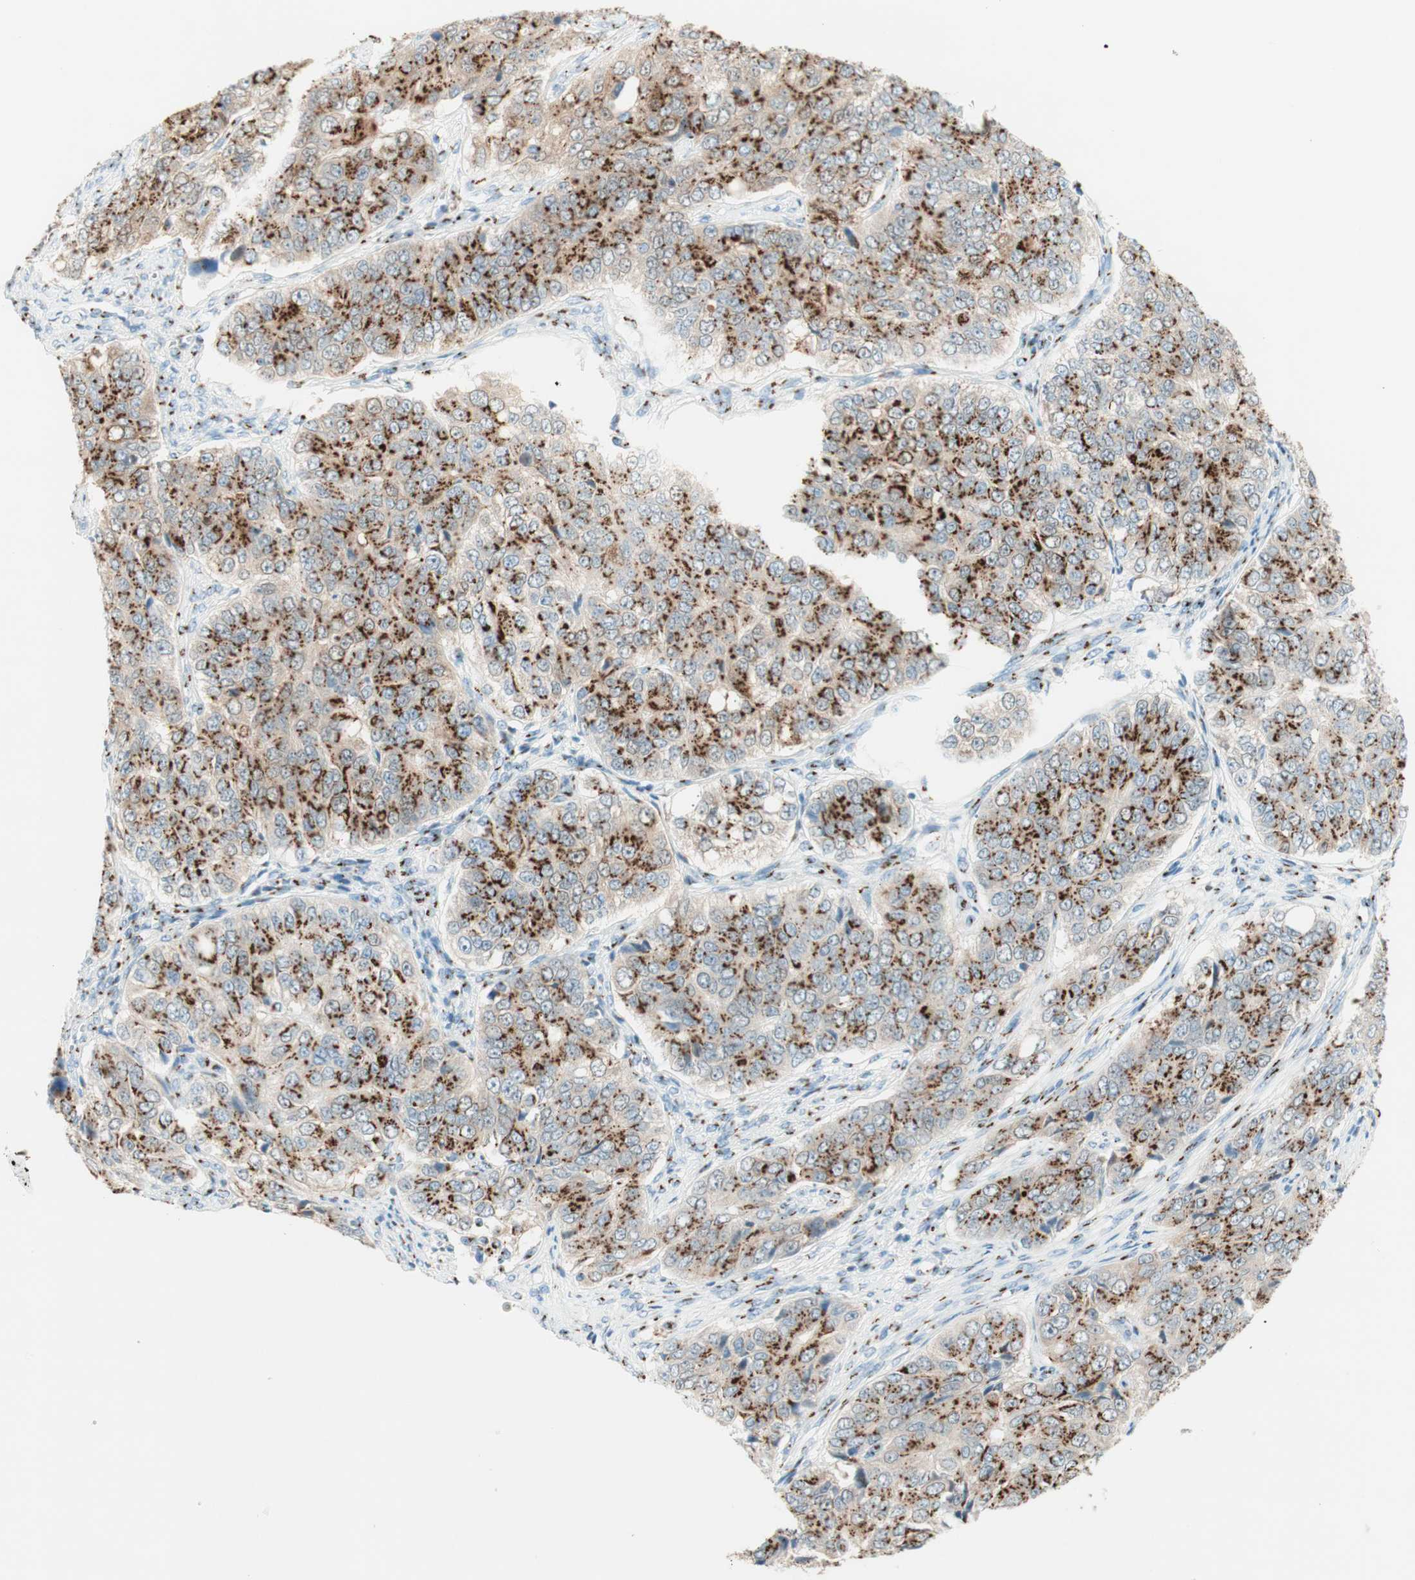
{"staining": {"intensity": "strong", "quantity": ">75%", "location": "cytoplasmic/membranous"}, "tissue": "ovarian cancer", "cell_type": "Tumor cells", "image_type": "cancer", "snomed": [{"axis": "morphology", "description": "Carcinoma, endometroid"}, {"axis": "topography", "description": "Ovary"}], "caption": "Human ovarian cancer (endometroid carcinoma) stained for a protein (brown) reveals strong cytoplasmic/membranous positive expression in approximately >75% of tumor cells.", "gene": "GOLGB1", "patient": {"sex": "female", "age": 51}}